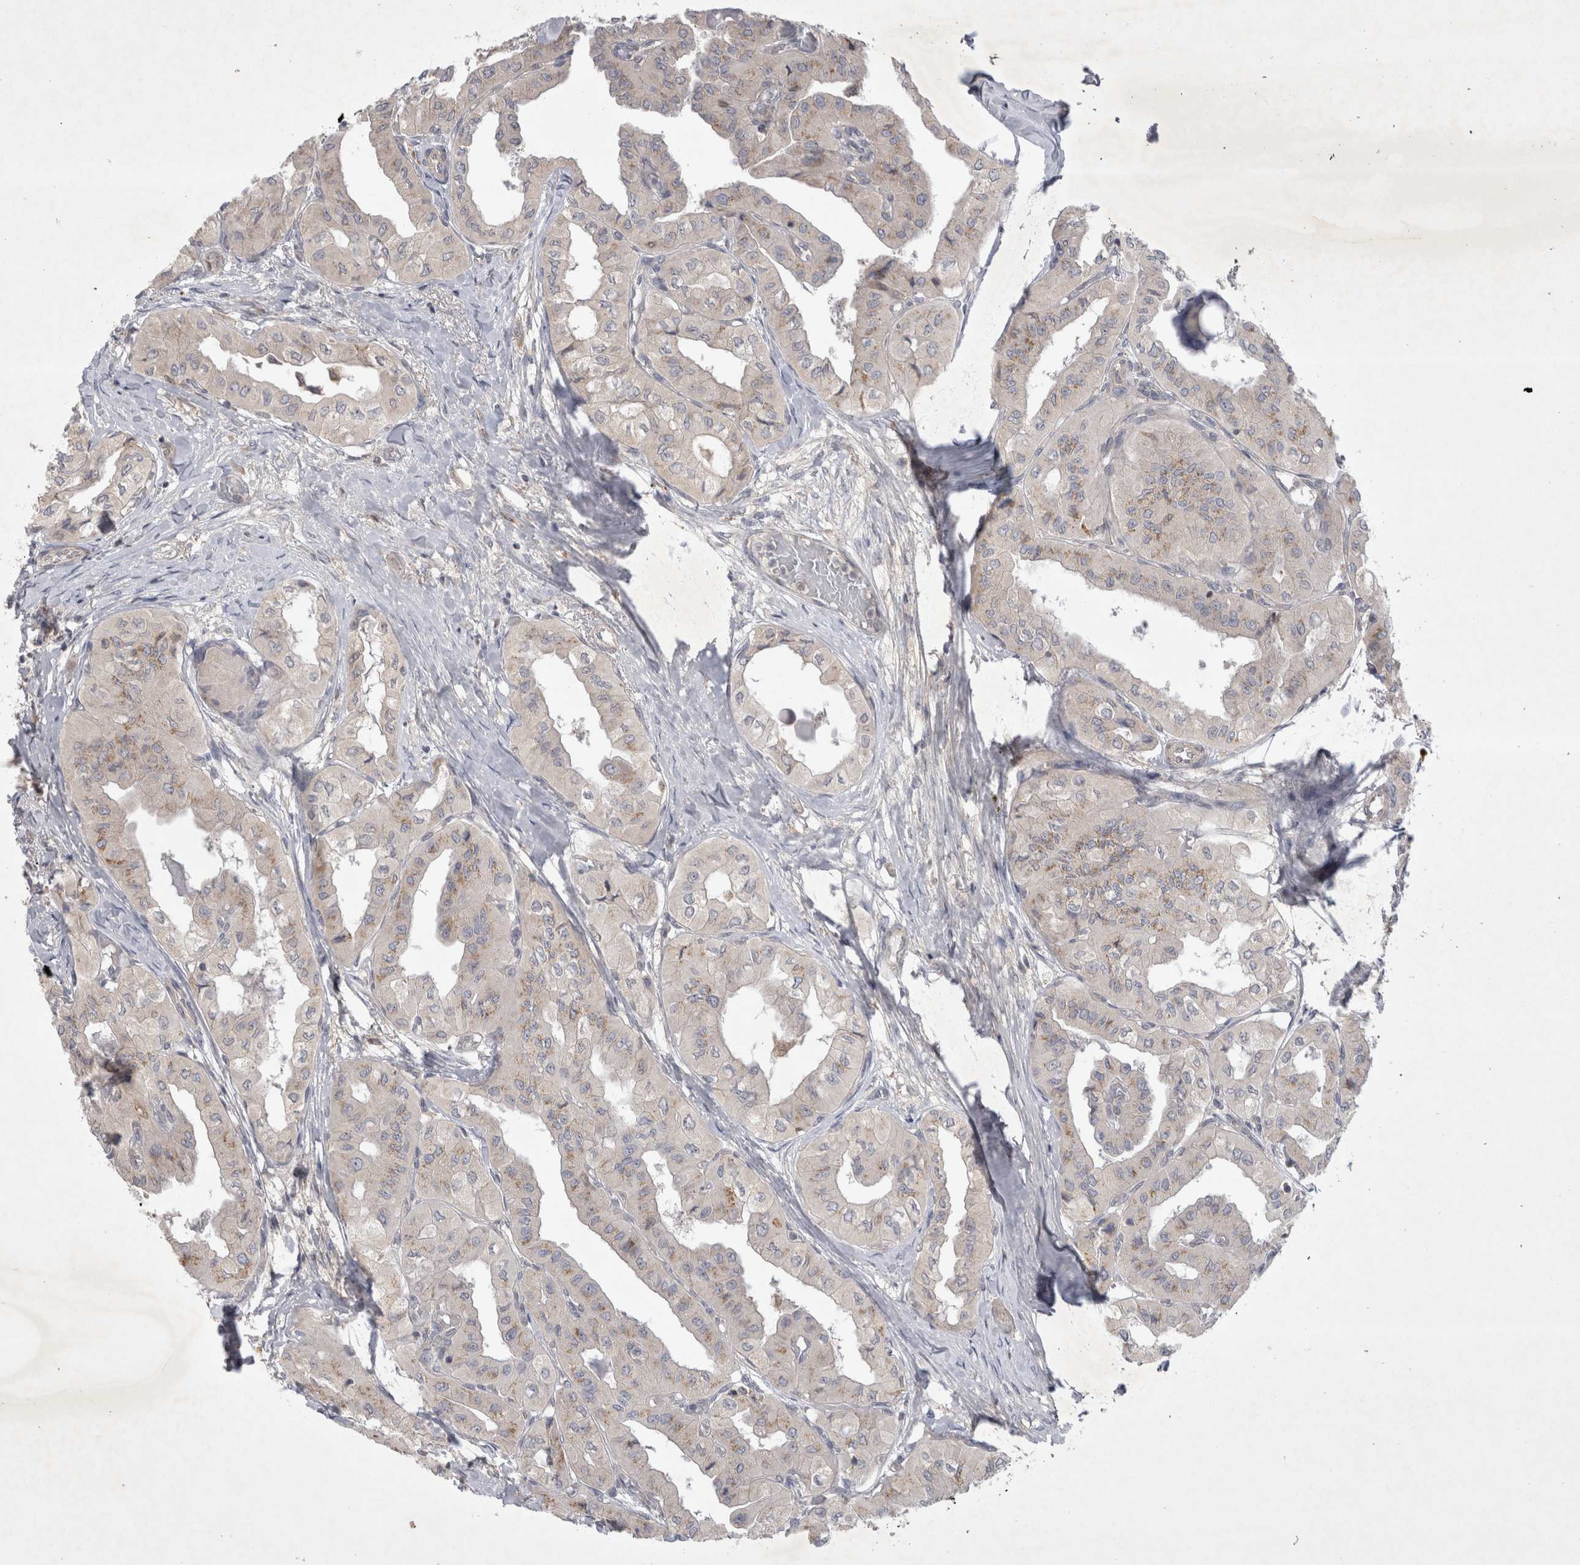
{"staining": {"intensity": "weak", "quantity": "<25%", "location": "cytoplasmic/membranous"}, "tissue": "thyroid cancer", "cell_type": "Tumor cells", "image_type": "cancer", "snomed": [{"axis": "morphology", "description": "Papillary adenocarcinoma, NOS"}, {"axis": "topography", "description": "Thyroid gland"}], "caption": "The immunohistochemistry (IHC) micrograph has no significant staining in tumor cells of papillary adenocarcinoma (thyroid) tissue.", "gene": "SRD5A3", "patient": {"sex": "female", "age": 59}}